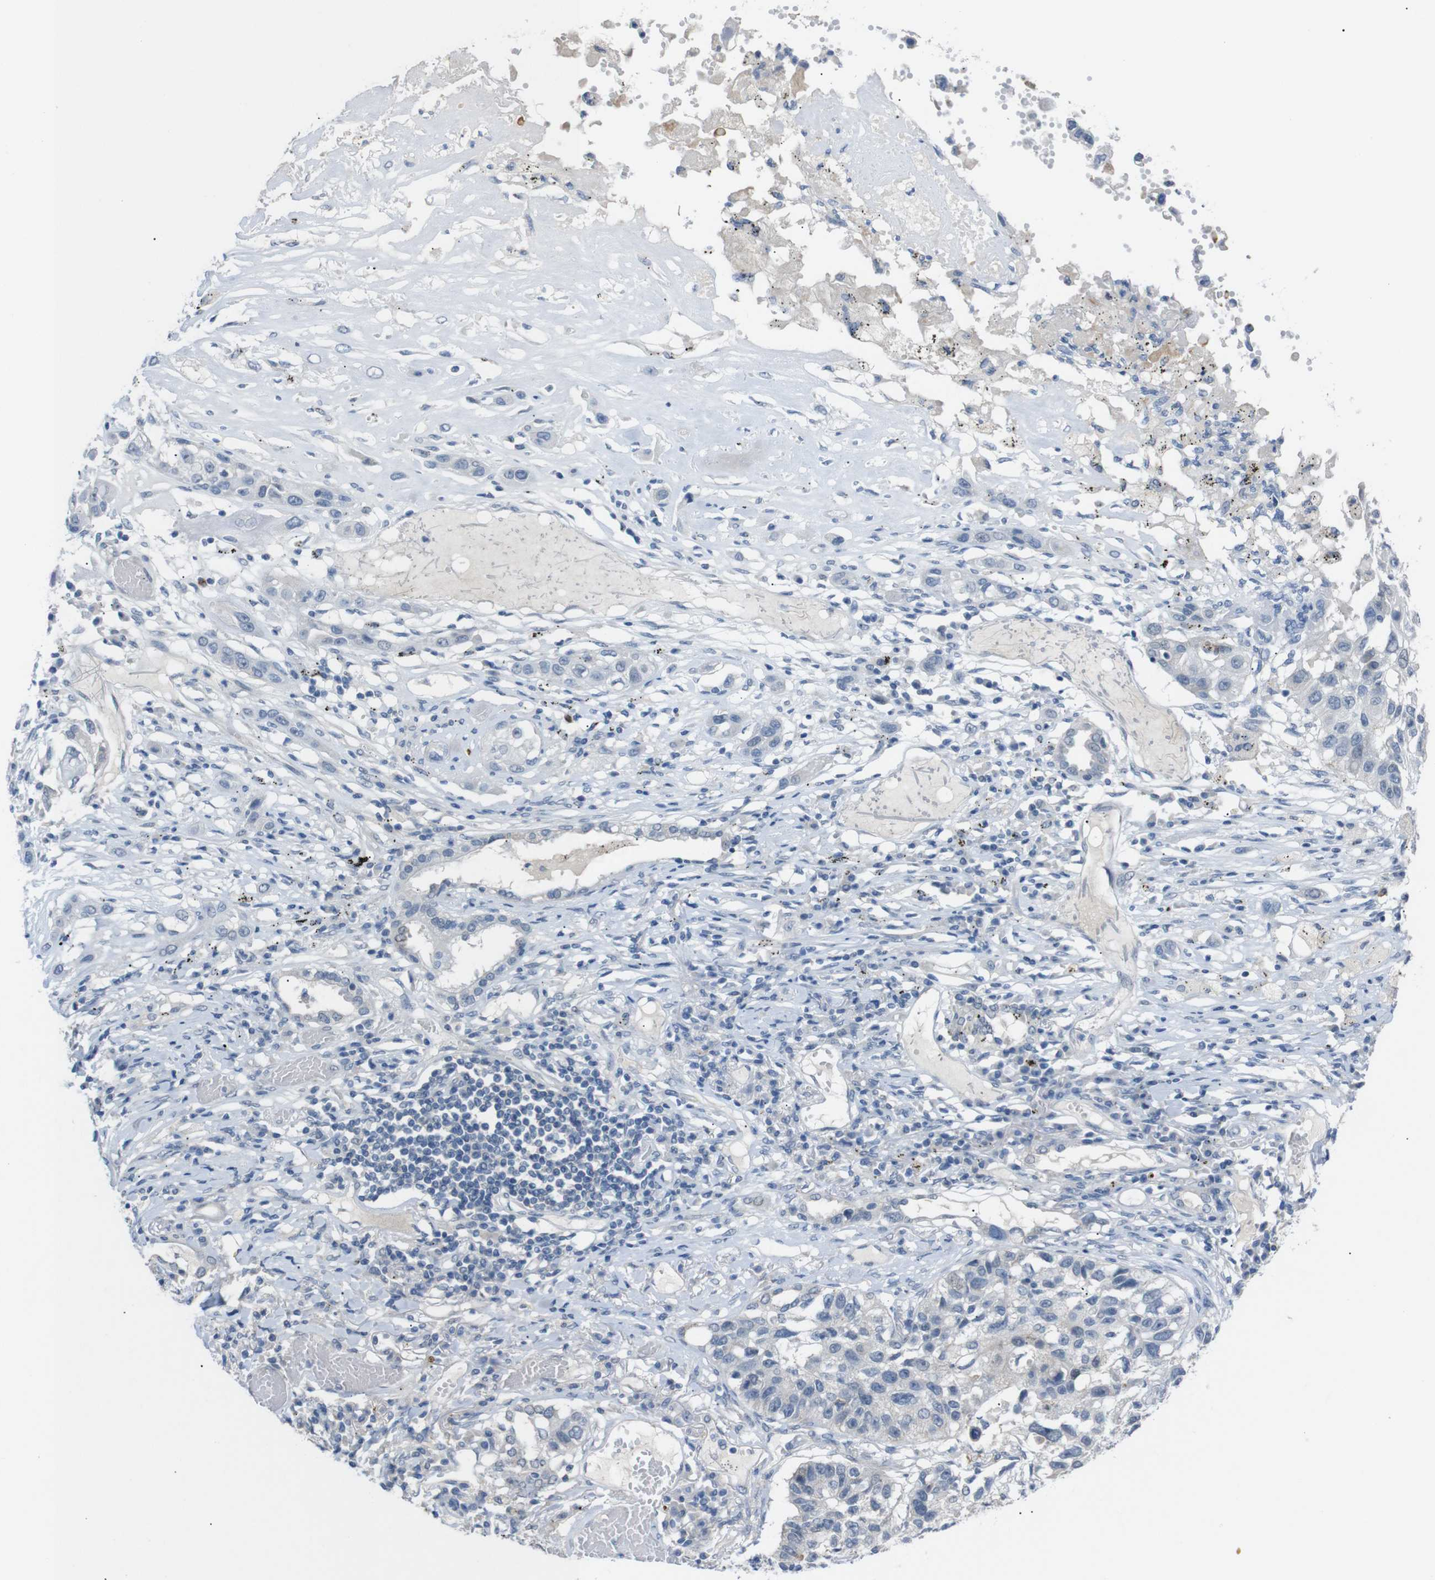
{"staining": {"intensity": "negative", "quantity": "none", "location": "none"}, "tissue": "lung cancer", "cell_type": "Tumor cells", "image_type": "cancer", "snomed": [{"axis": "morphology", "description": "Squamous cell carcinoma, NOS"}, {"axis": "topography", "description": "Lung"}], "caption": "Micrograph shows no significant protein staining in tumor cells of lung squamous cell carcinoma.", "gene": "CHRM5", "patient": {"sex": "male", "age": 71}}